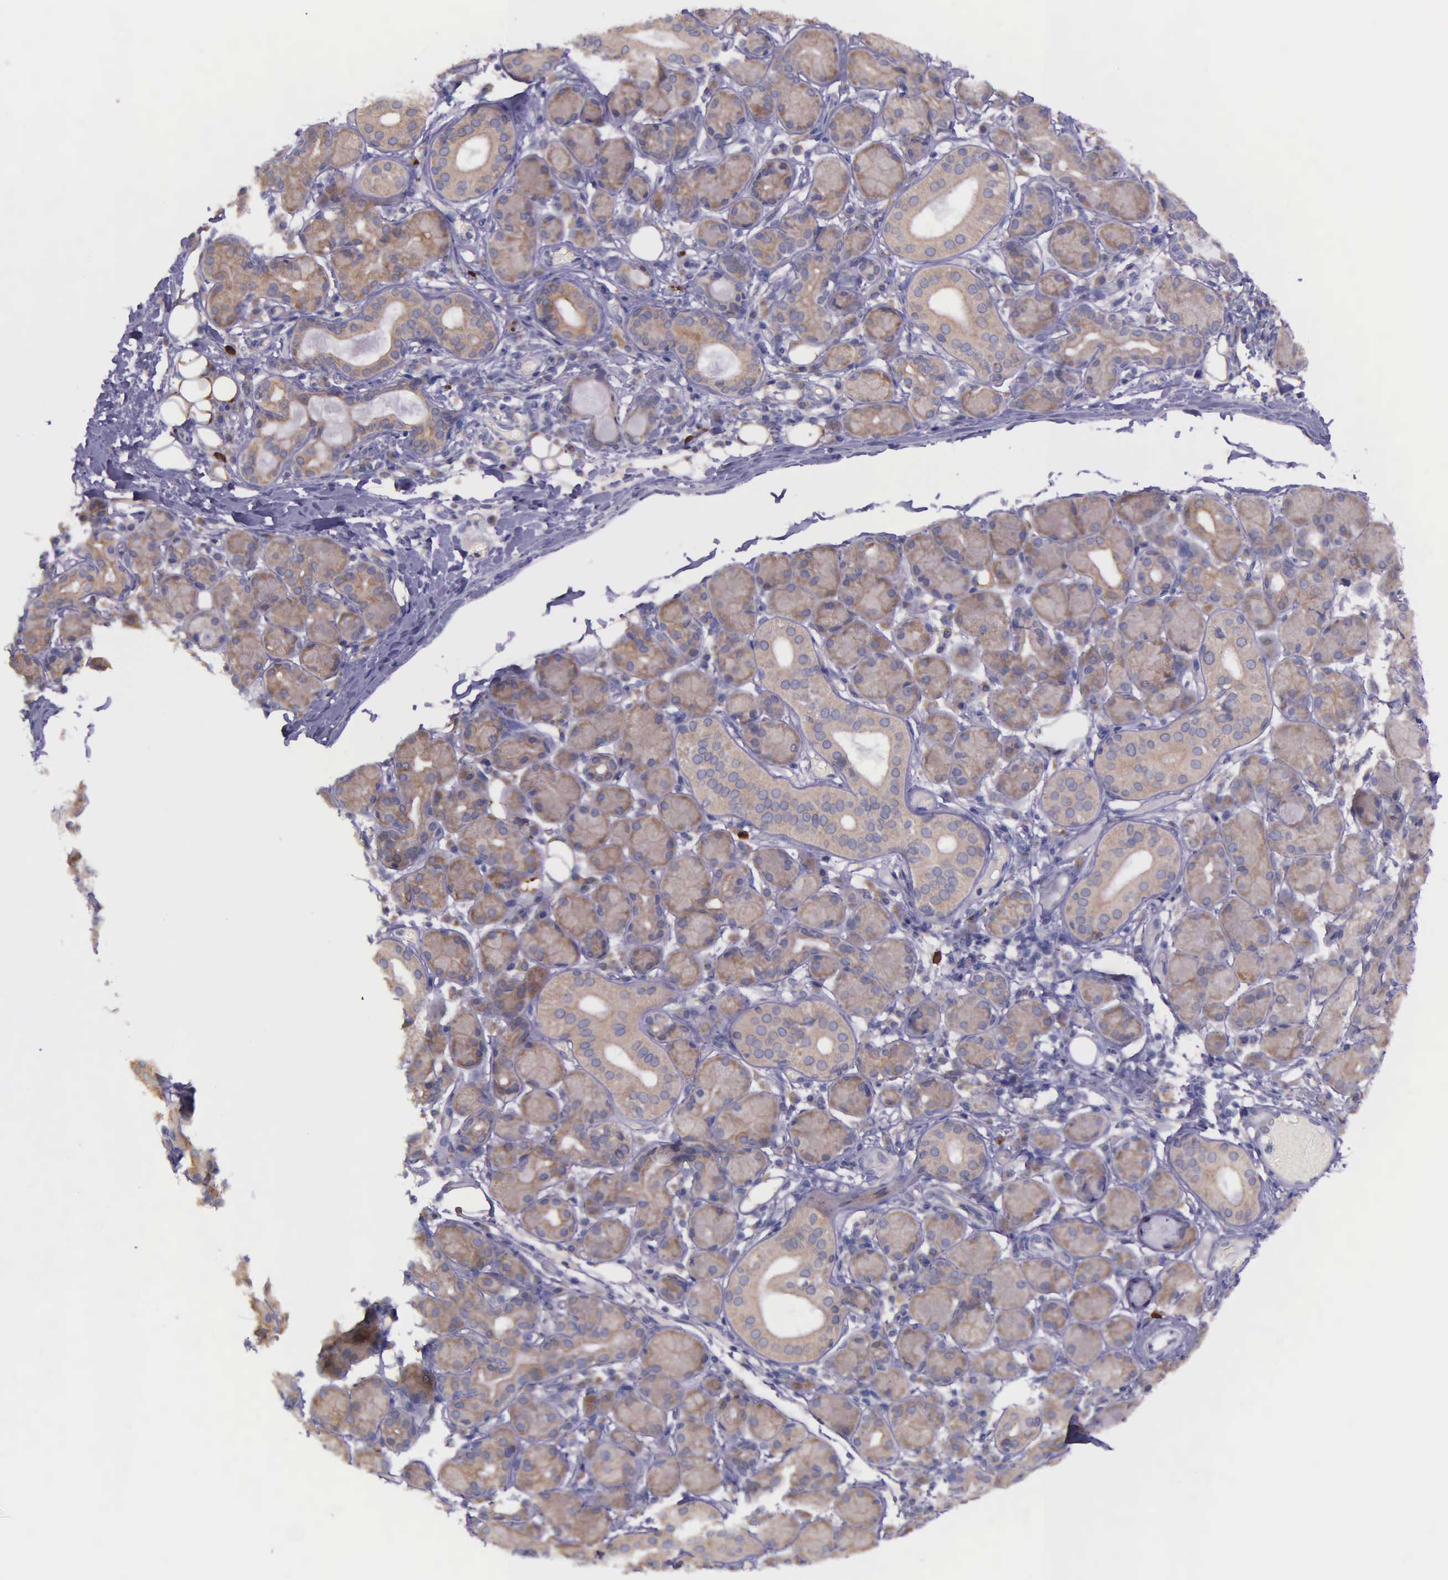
{"staining": {"intensity": "moderate", "quantity": ">75%", "location": "cytoplasmic/membranous"}, "tissue": "salivary gland", "cell_type": "Glandular cells", "image_type": "normal", "snomed": [{"axis": "morphology", "description": "Normal tissue, NOS"}, {"axis": "topography", "description": "Salivary gland"}, {"axis": "topography", "description": "Peripheral nerve tissue"}], "caption": "Salivary gland stained for a protein (brown) reveals moderate cytoplasmic/membranous positive staining in about >75% of glandular cells.", "gene": "NSDHL", "patient": {"sex": "male", "age": 62}}